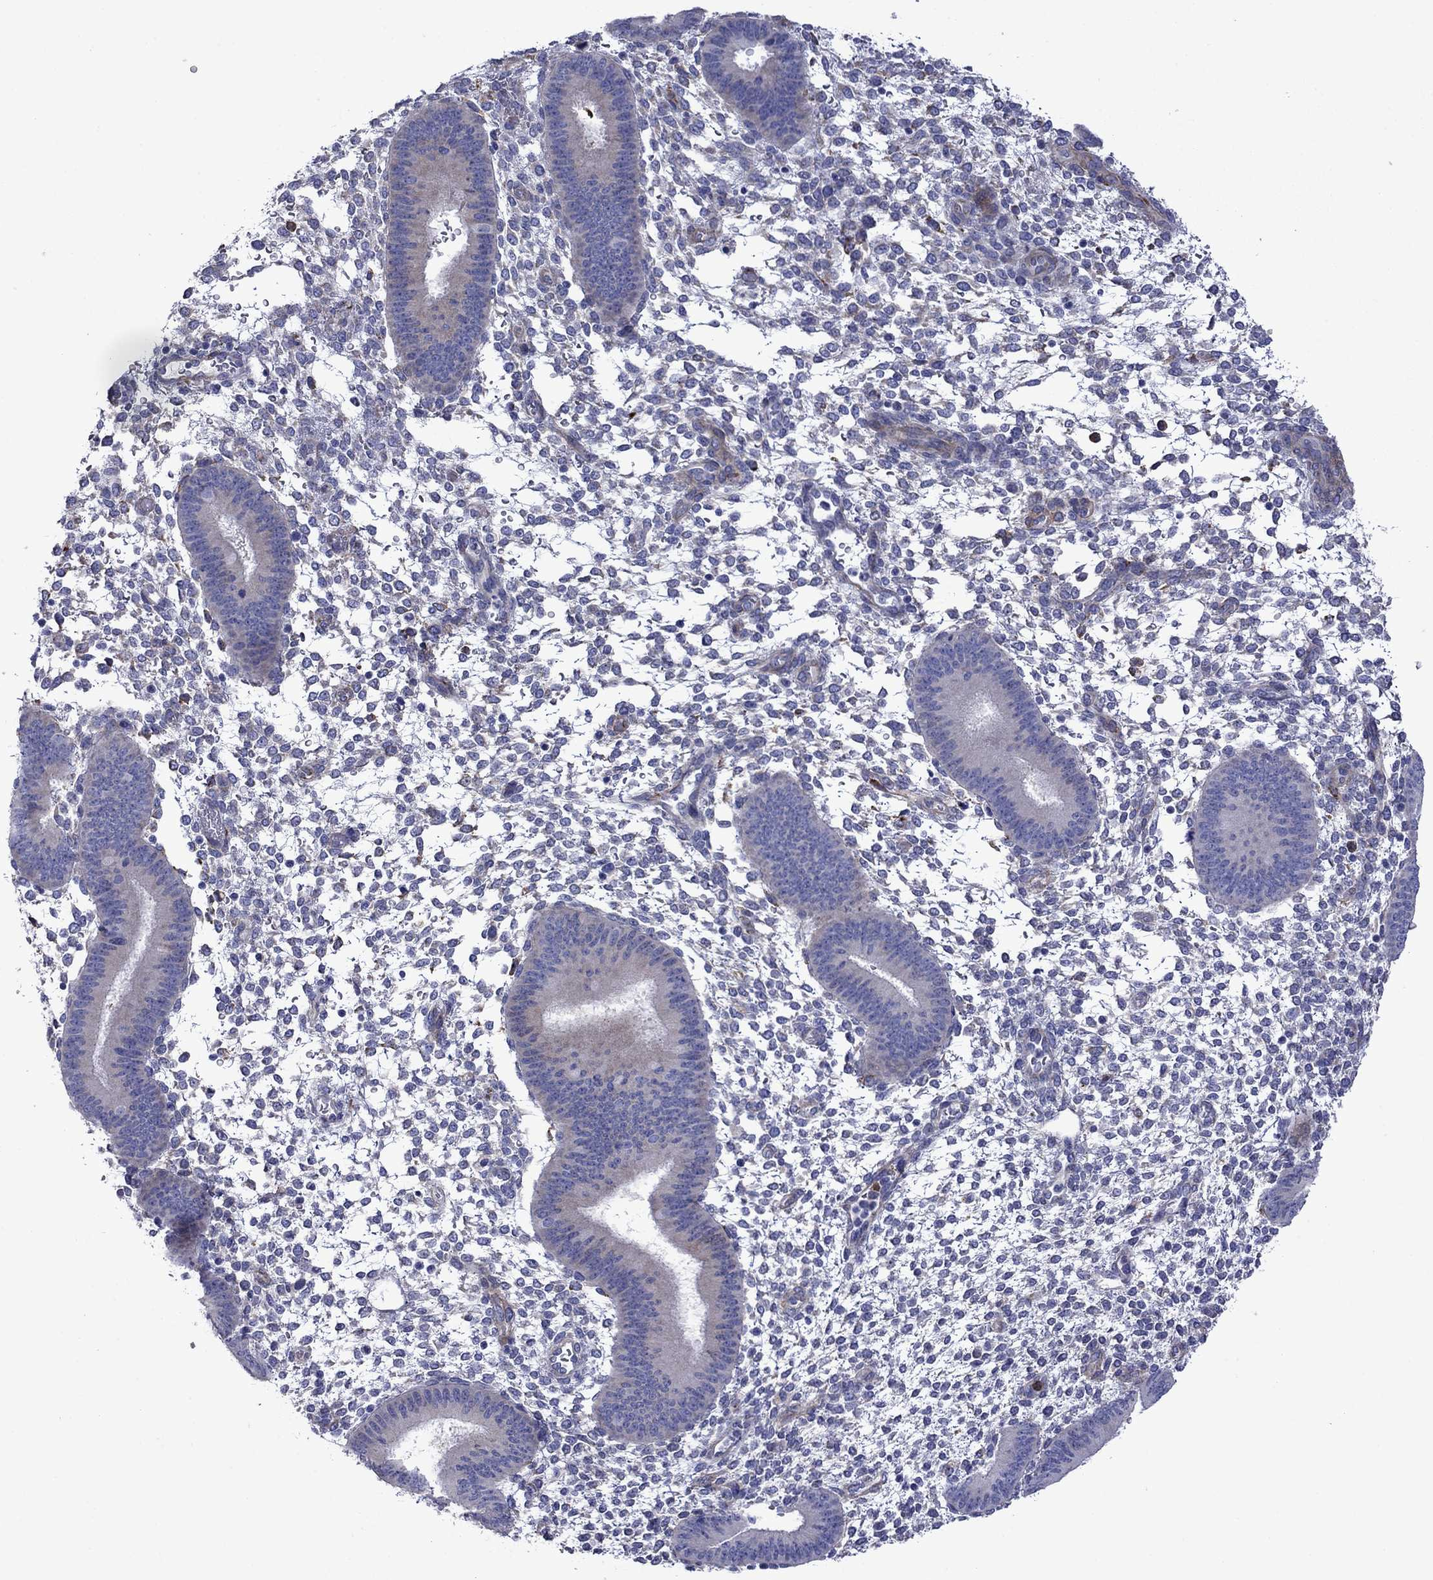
{"staining": {"intensity": "negative", "quantity": "none", "location": "none"}, "tissue": "endometrium", "cell_type": "Cells in endometrial stroma", "image_type": "normal", "snomed": [{"axis": "morphology", "description": "Normal tissue, NOS"}, {"axis": "topography", "description": "Endometrium"}], "caption": "This is an immunohistochemistry (IHC) photomicrograph of benign human endometrium. There is no positivity in cells in endometrial stroma.", "gene": "HSPG2", "patient": {"sex": "female", "age": 39}}